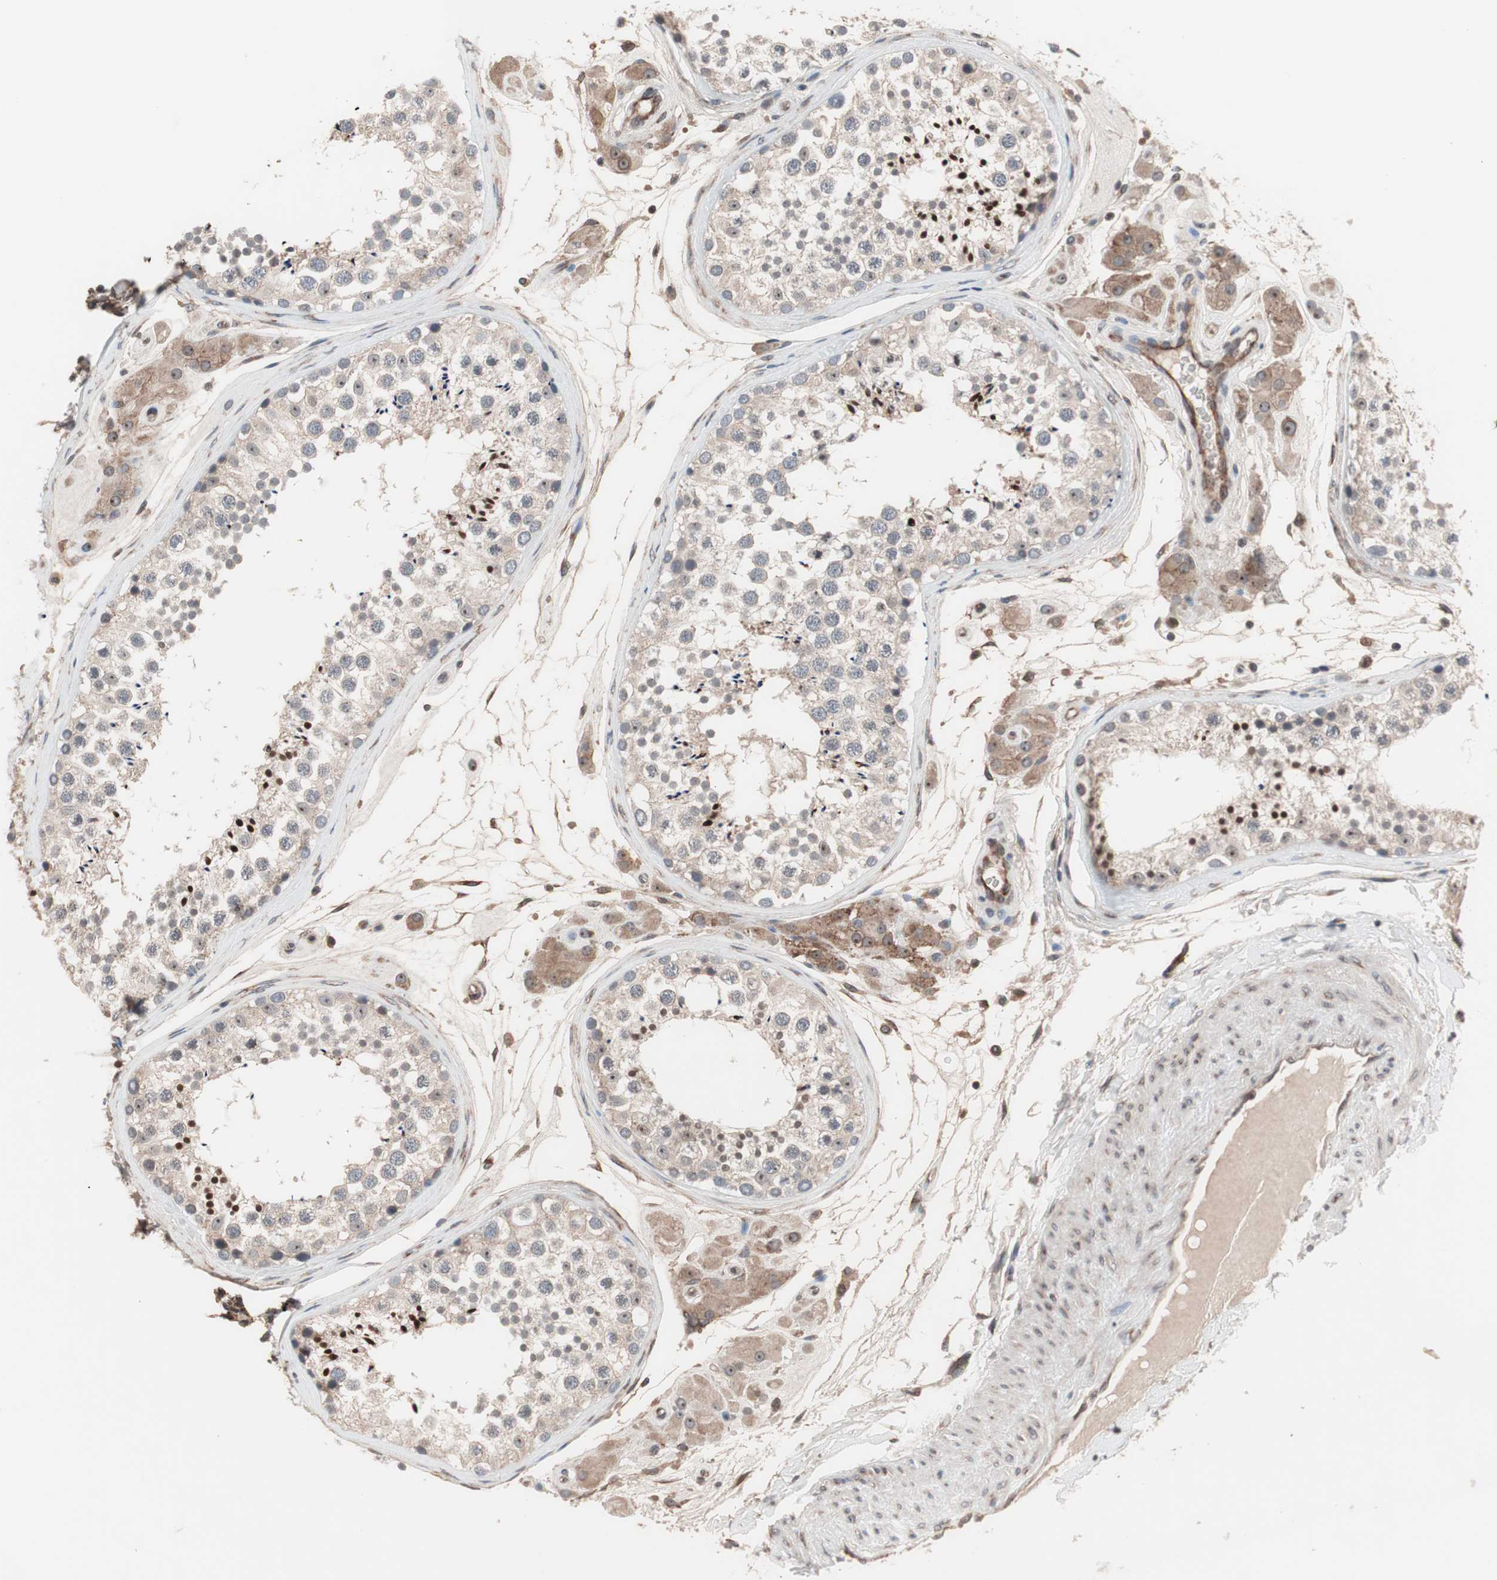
{"staining": {"intensity": "weak", "quantity": ">75%", "location": "cytoplasmic/membranous,nuclear"}, "tissue": "testis", "cell_type": "Cells in seminiferous ducts", "image_type": "normal", "snomed": [{"axis": "morphology", "description": "Normal tissue, NOS"}, {"axis": "topography", "description": "Testis"}], "caption": "The micrograph shows staining of unremarkable testis, revealing weak cytoplasmic/membranous,nuclear protein staining (brown color) within cells in seminiferous ducts. (Stains: DAB in brown, nuclei in blue, Microscopy: brightfield microscopy at high magnification).", "gene": "IRS1", "patient": {"sex": "male", "age": 46}}